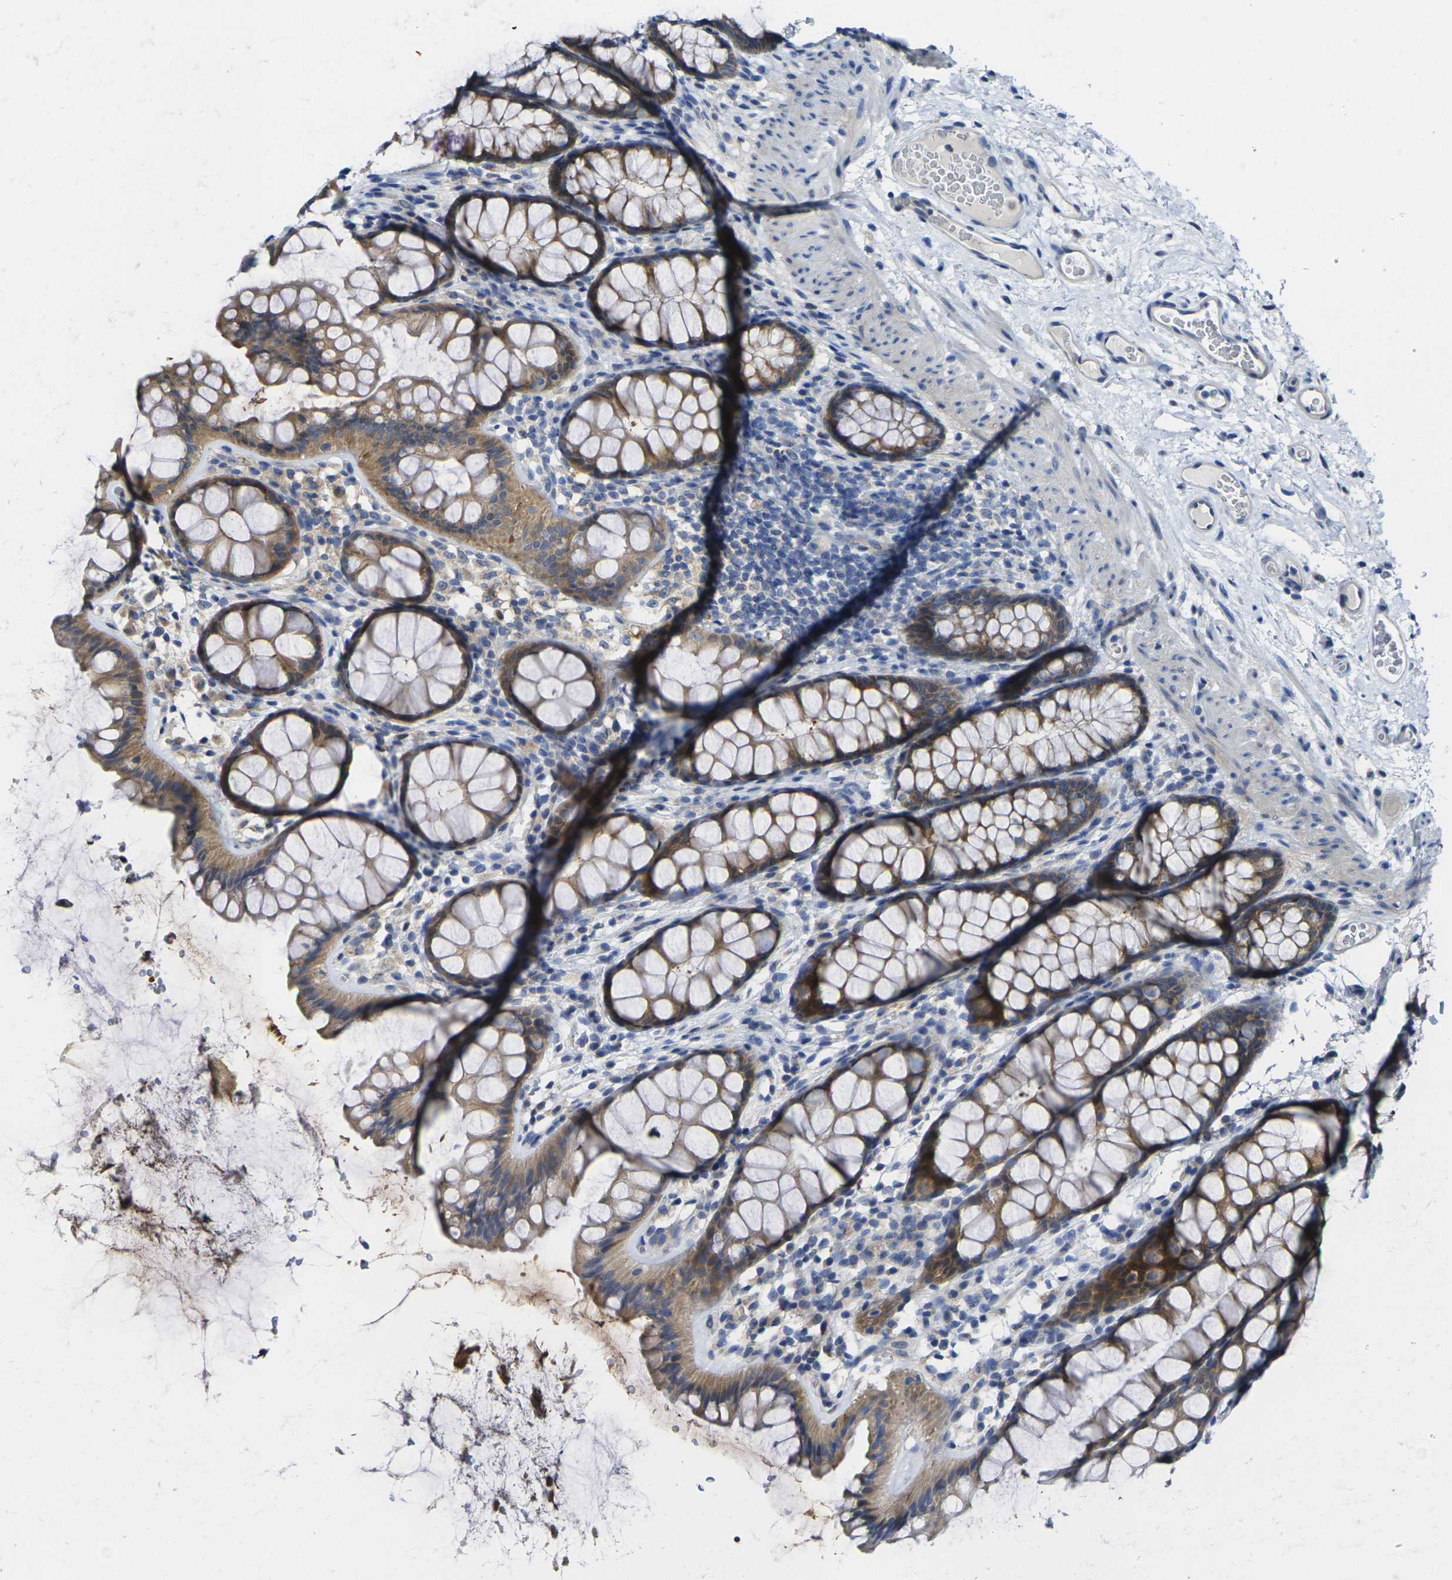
{"staining": {"intensity": "negative", "quantity": "none", "location": "none"}, "tissue": "colon", "cell_type": "Endothelial cells", "image_type": "normal", "snomed": [{"axis": "morphology", "description": "Normal tissue, NOS"}, {"axis": "topography", "description": "Colon"}], "caption": "Protein analysis of normal colon exhibits no significant expression in endothelial cells.", "gene": "GNA12", "patient": {"sex": "female", "age": 55}}